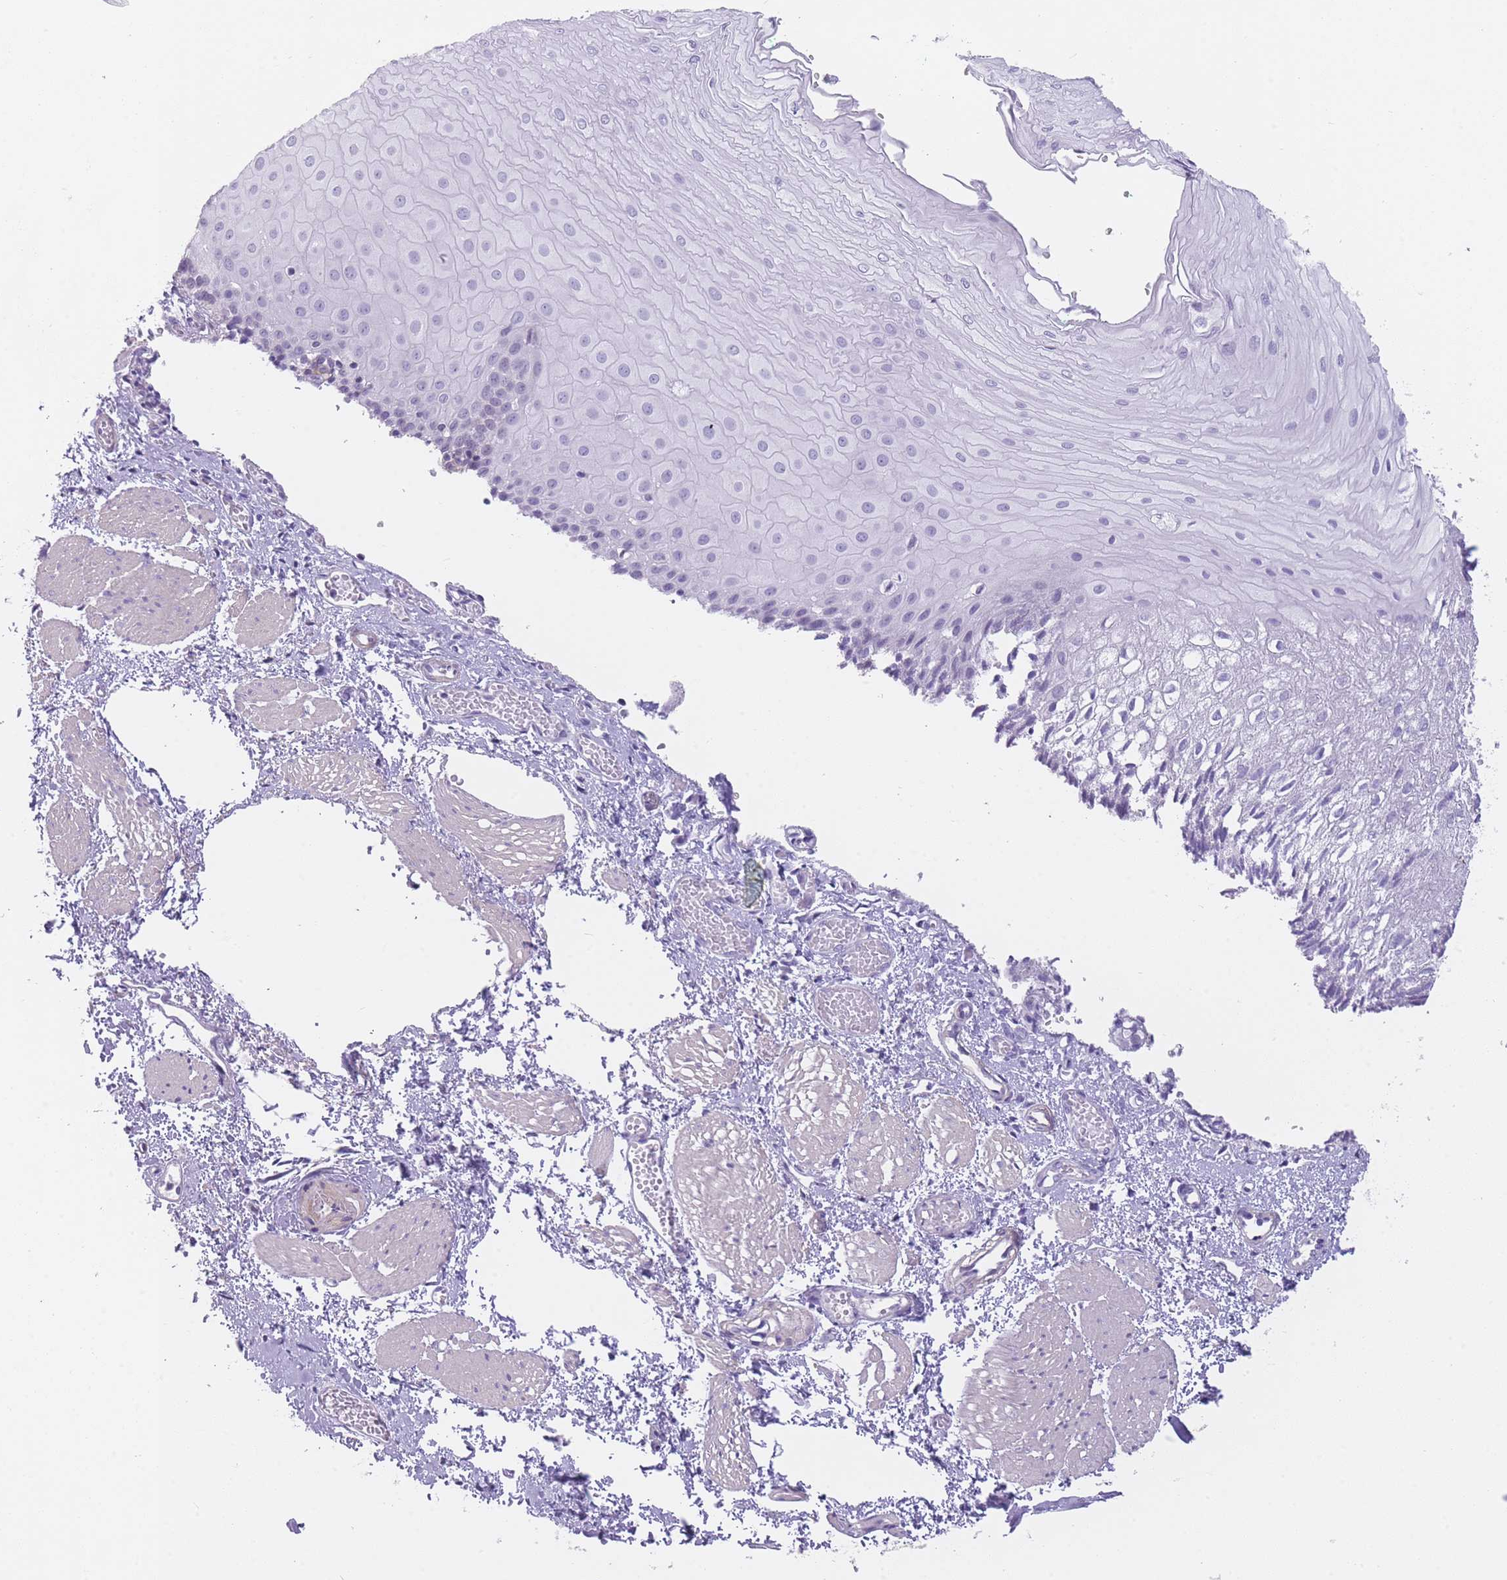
{"staining": {"intensity": "negative", "quantity": "none", "location": "none"}, "tissue": "esophagus", "cell_type": "Squamous epithelial cells", "image_type": "normal", "snomed": [{"axis": "morphology", "description": "Normal tissue, NOS"}, {"axis": "topography", "description": "Esophagus"}], "caption": "Squamous epithelial cells are negative for brown protein staining in unremarkable esophagus. Nuclei are stained in blue.", "gene": "OR11H12", "patient": {"sex": "male", "age": 69}}